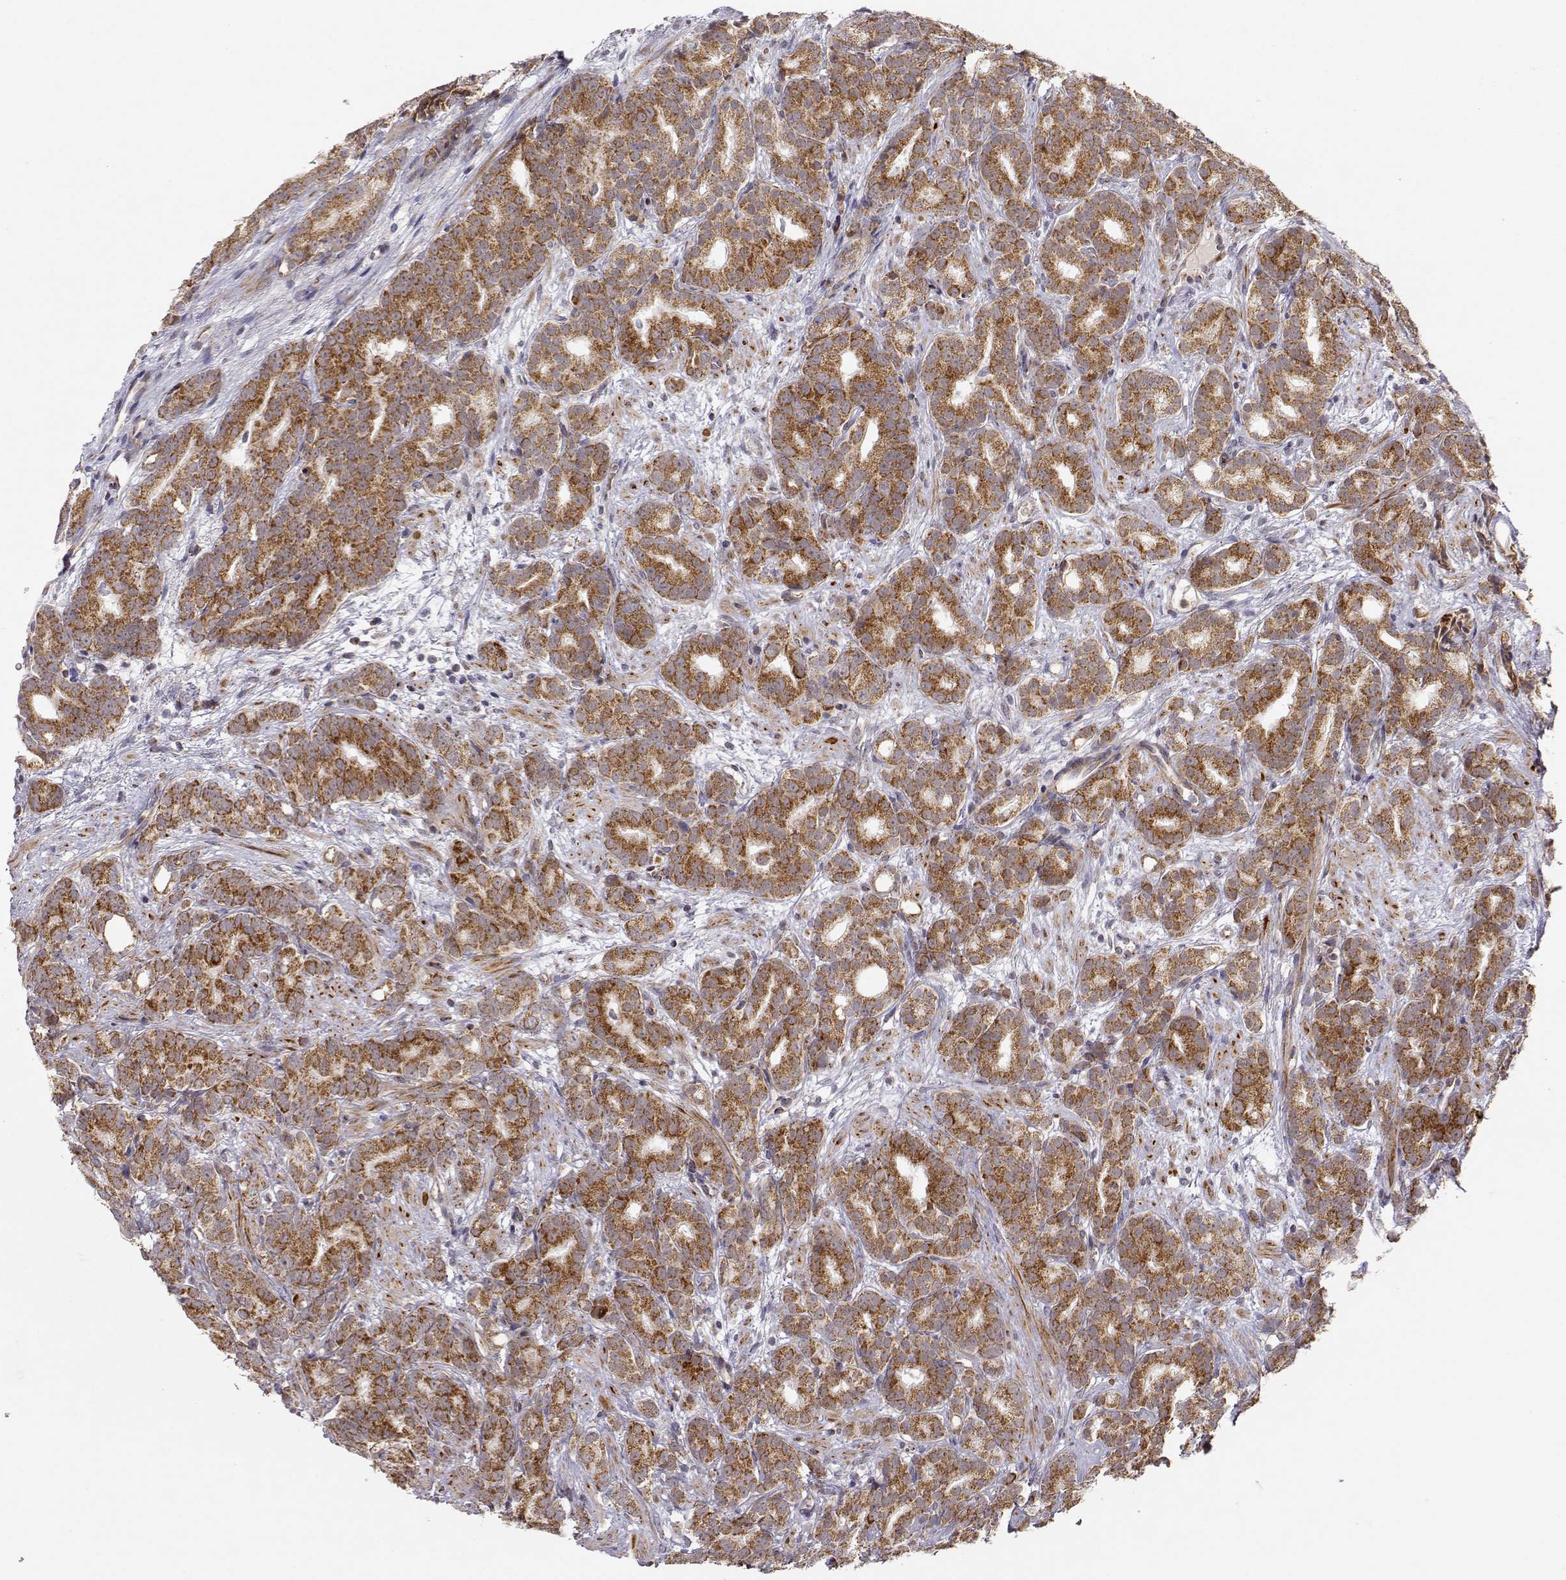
{"staining": {"intensity": "moderate", "quantity": ">75%", "location": "cytoplasmic/membranous"}, "tissue": "prostate cancer", "cell_type": "Tumor cells", "image_type": "cancer", "snomed": [{"axis": "morphology", "description": "Adenocarcinoma, High grade"}, {"axis": "topography", "description": "Prostate"}], "caption": "Immunohistochemistry photomicrograph of neoplastic tissue: prostate cancer (high-grade adenocarcinoma) stained using immunohistochemistry reveals medium levels of moderate protein expression localized specifically in the cytoplasmic/membranous of tumor cells, appearing as a cytoplasmic/membranous brown color.", "gene": "EXOG", "patient": {"sex": "male", "age": 90}}